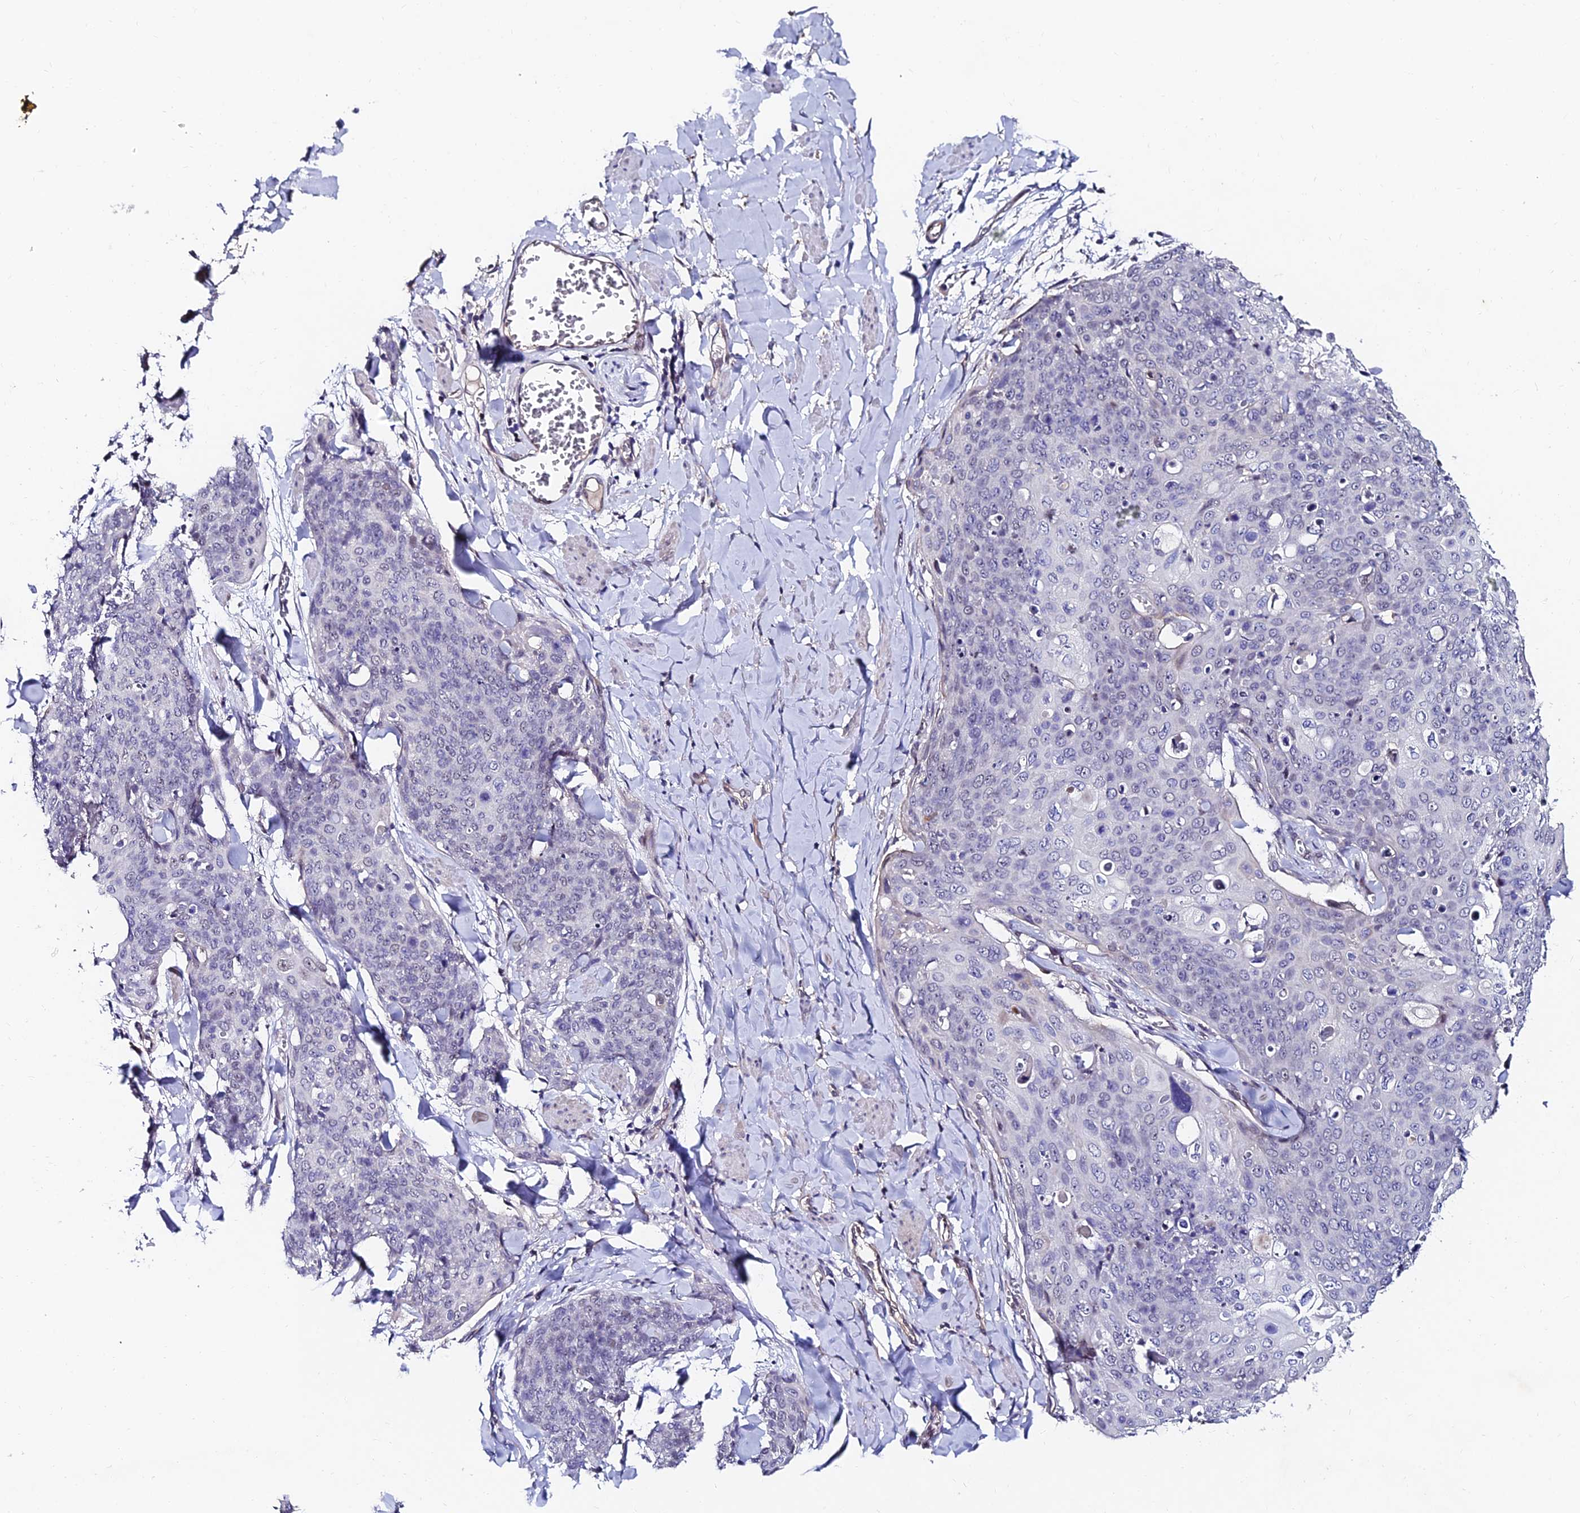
{"staining": {"intensity": "negative", "quantity": "none", "location": "none"}, "tissue": "skin cancer", "cell_type": "Tumor cells", "image_type": "cancer", "snomed": [{"axis": "morphology", "description": "Squamous cell carcinoma, NOS"}, {"axis": "topography", "description": "Skin"}, {"axis": "topography", "description": "Vulva"}], "caption": "Tumor cells are negative for protein expression in human skin squamous cell carcinoma.", "gene": "TRIM24", "patient": {"sex": "female", "age": 85}}